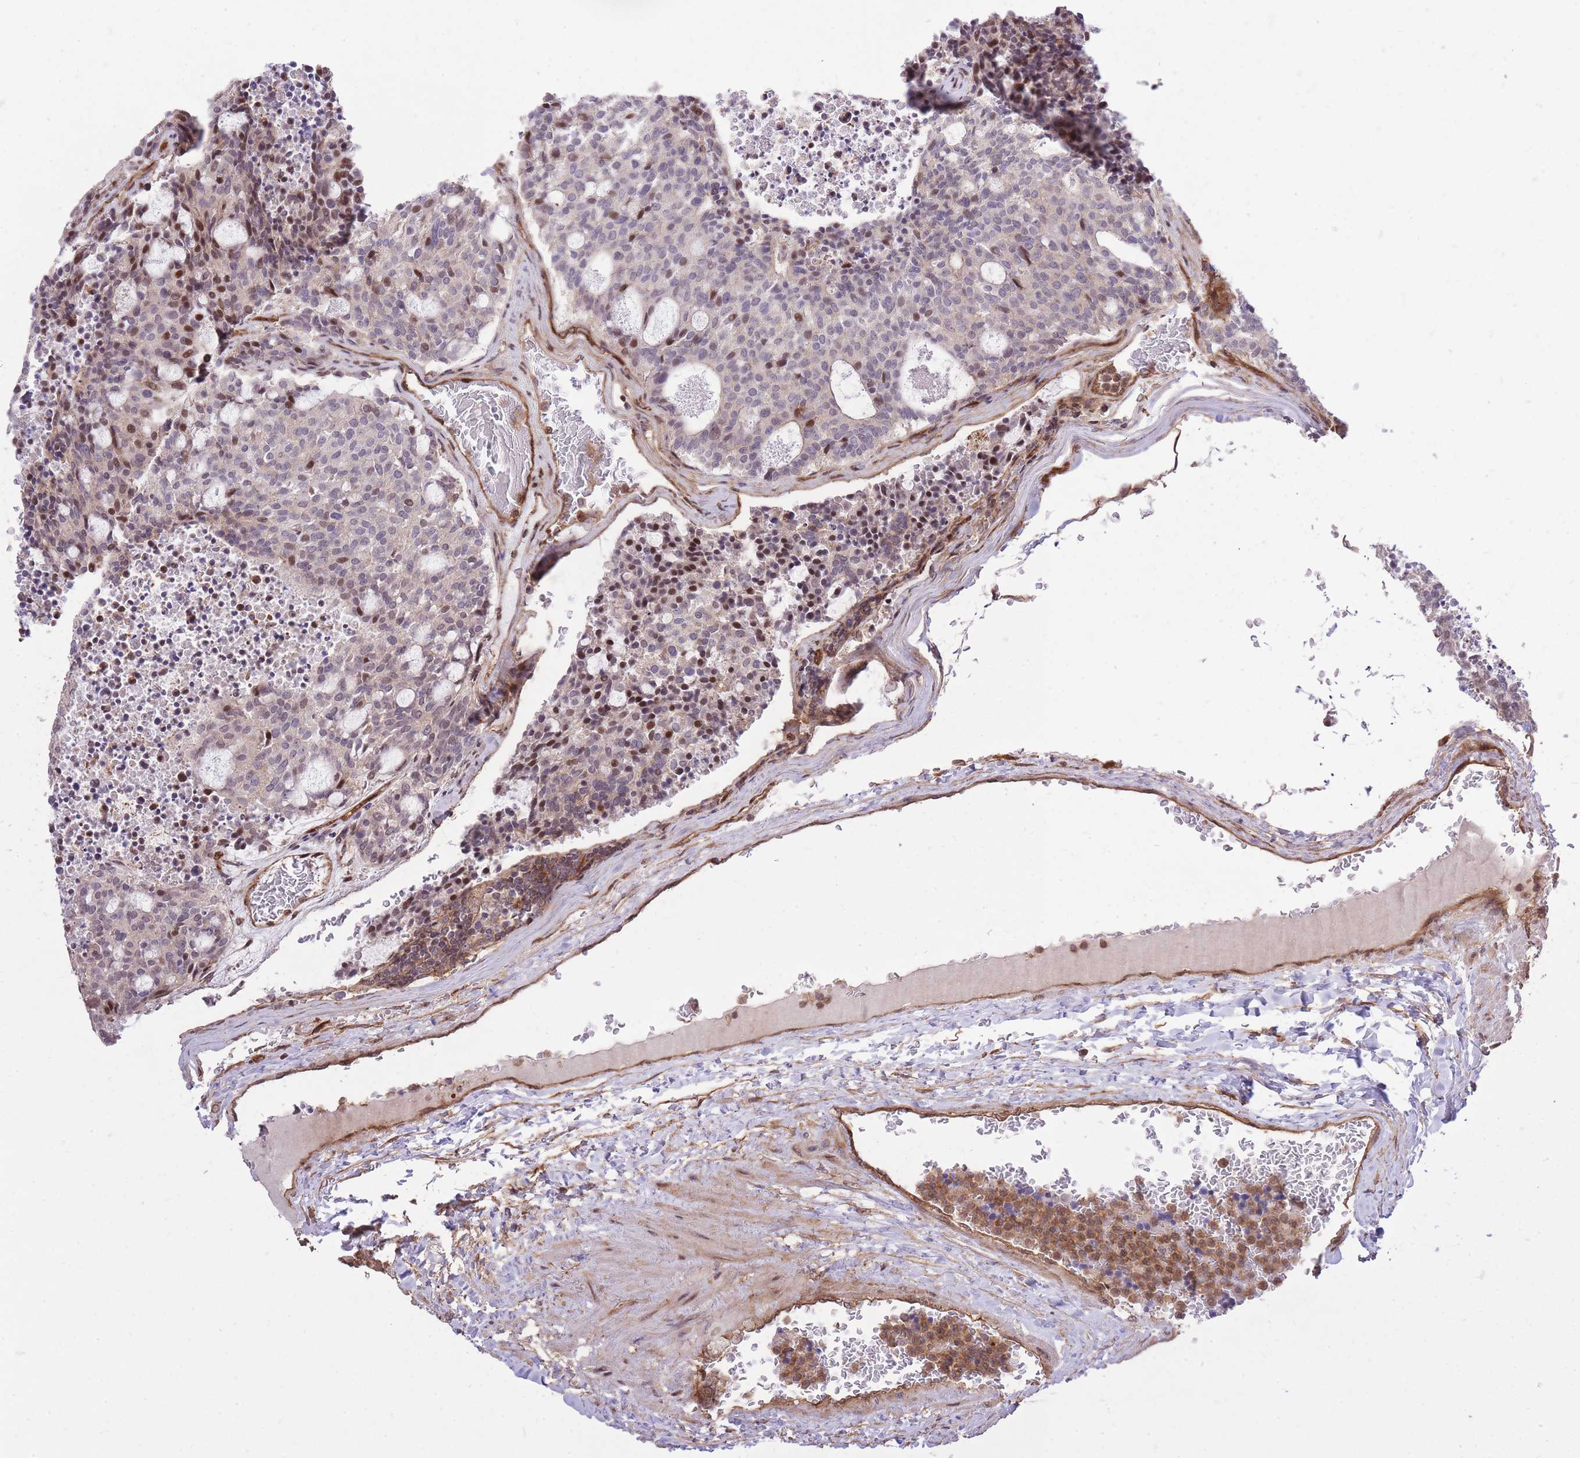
{"staining": {"intensity": "negative", "quantity": "none", "location": "none"}, "tissue": "carcinoid", "cell_type": "Tumor cells", "image_type": "cancer", "snomed": [{"axis": "morphology", "description": "Carcinoid, malignant, NOS"}, {"axis": "topography", "description": "Pancreas"}], "caption": "This is a histopathology image of immunohistochemistry (IHC) staining of carcinoid, which shows no positivity in tumor cells.", "gene": "PLD1", "patient": {"sex": "female", "age": 54}}